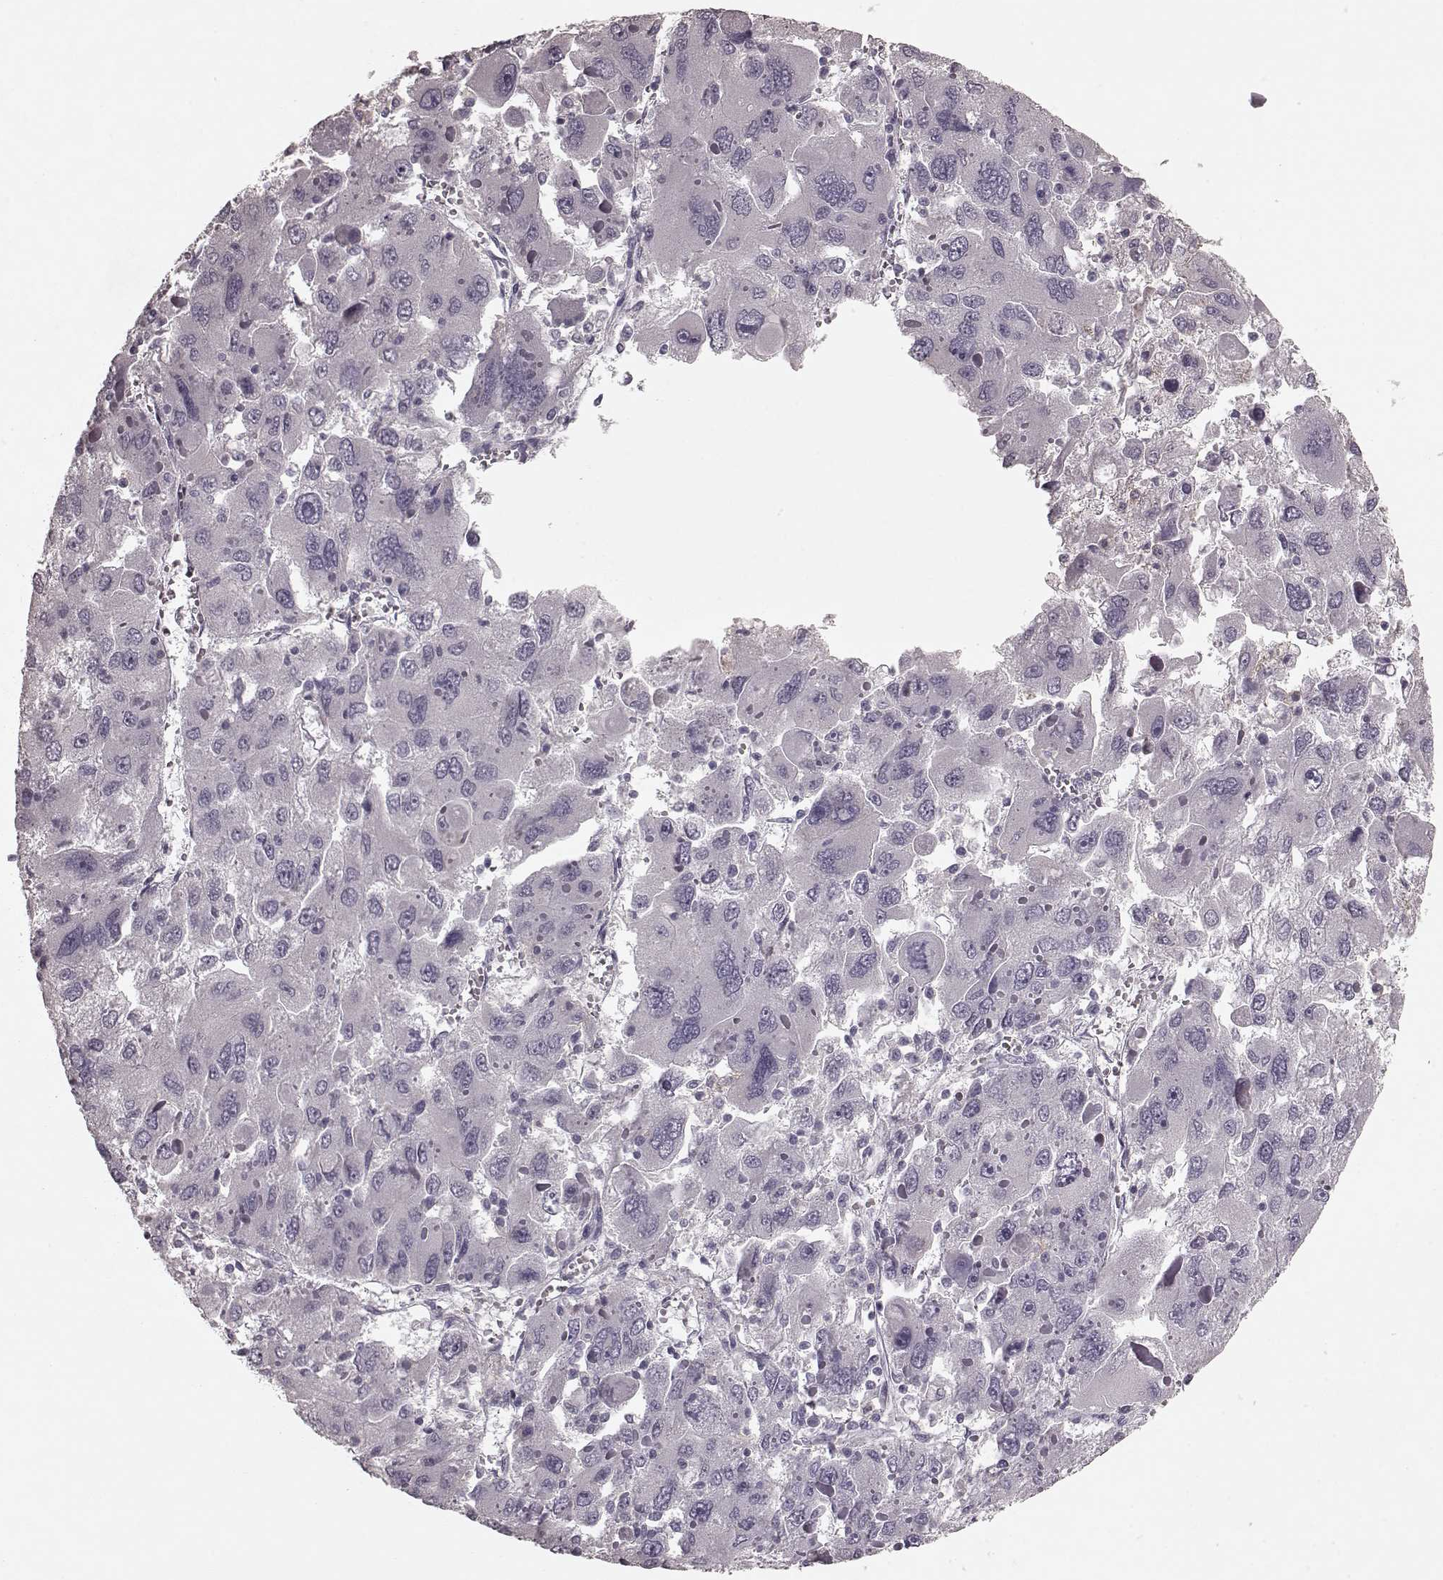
{"staining": {"intensity": "negative", "quantity": "none", "location": "none"}, "tissue": "liver cancer", "cell_type": "Tumor cells", "image_type": "cancer", "snomed": [{"axis": "morphology", "description": "Carcinoma, Hepatocellular, NOS"}, {"axis": "topography", "description": "Liver"}], "caption": "This is an IHC photomicrograph of human liver cancer (hepatocellular carcinoma). There is no expression in tumor cells.", "gene": "CD28", "patient": {"sex": "female", "age": 41}}